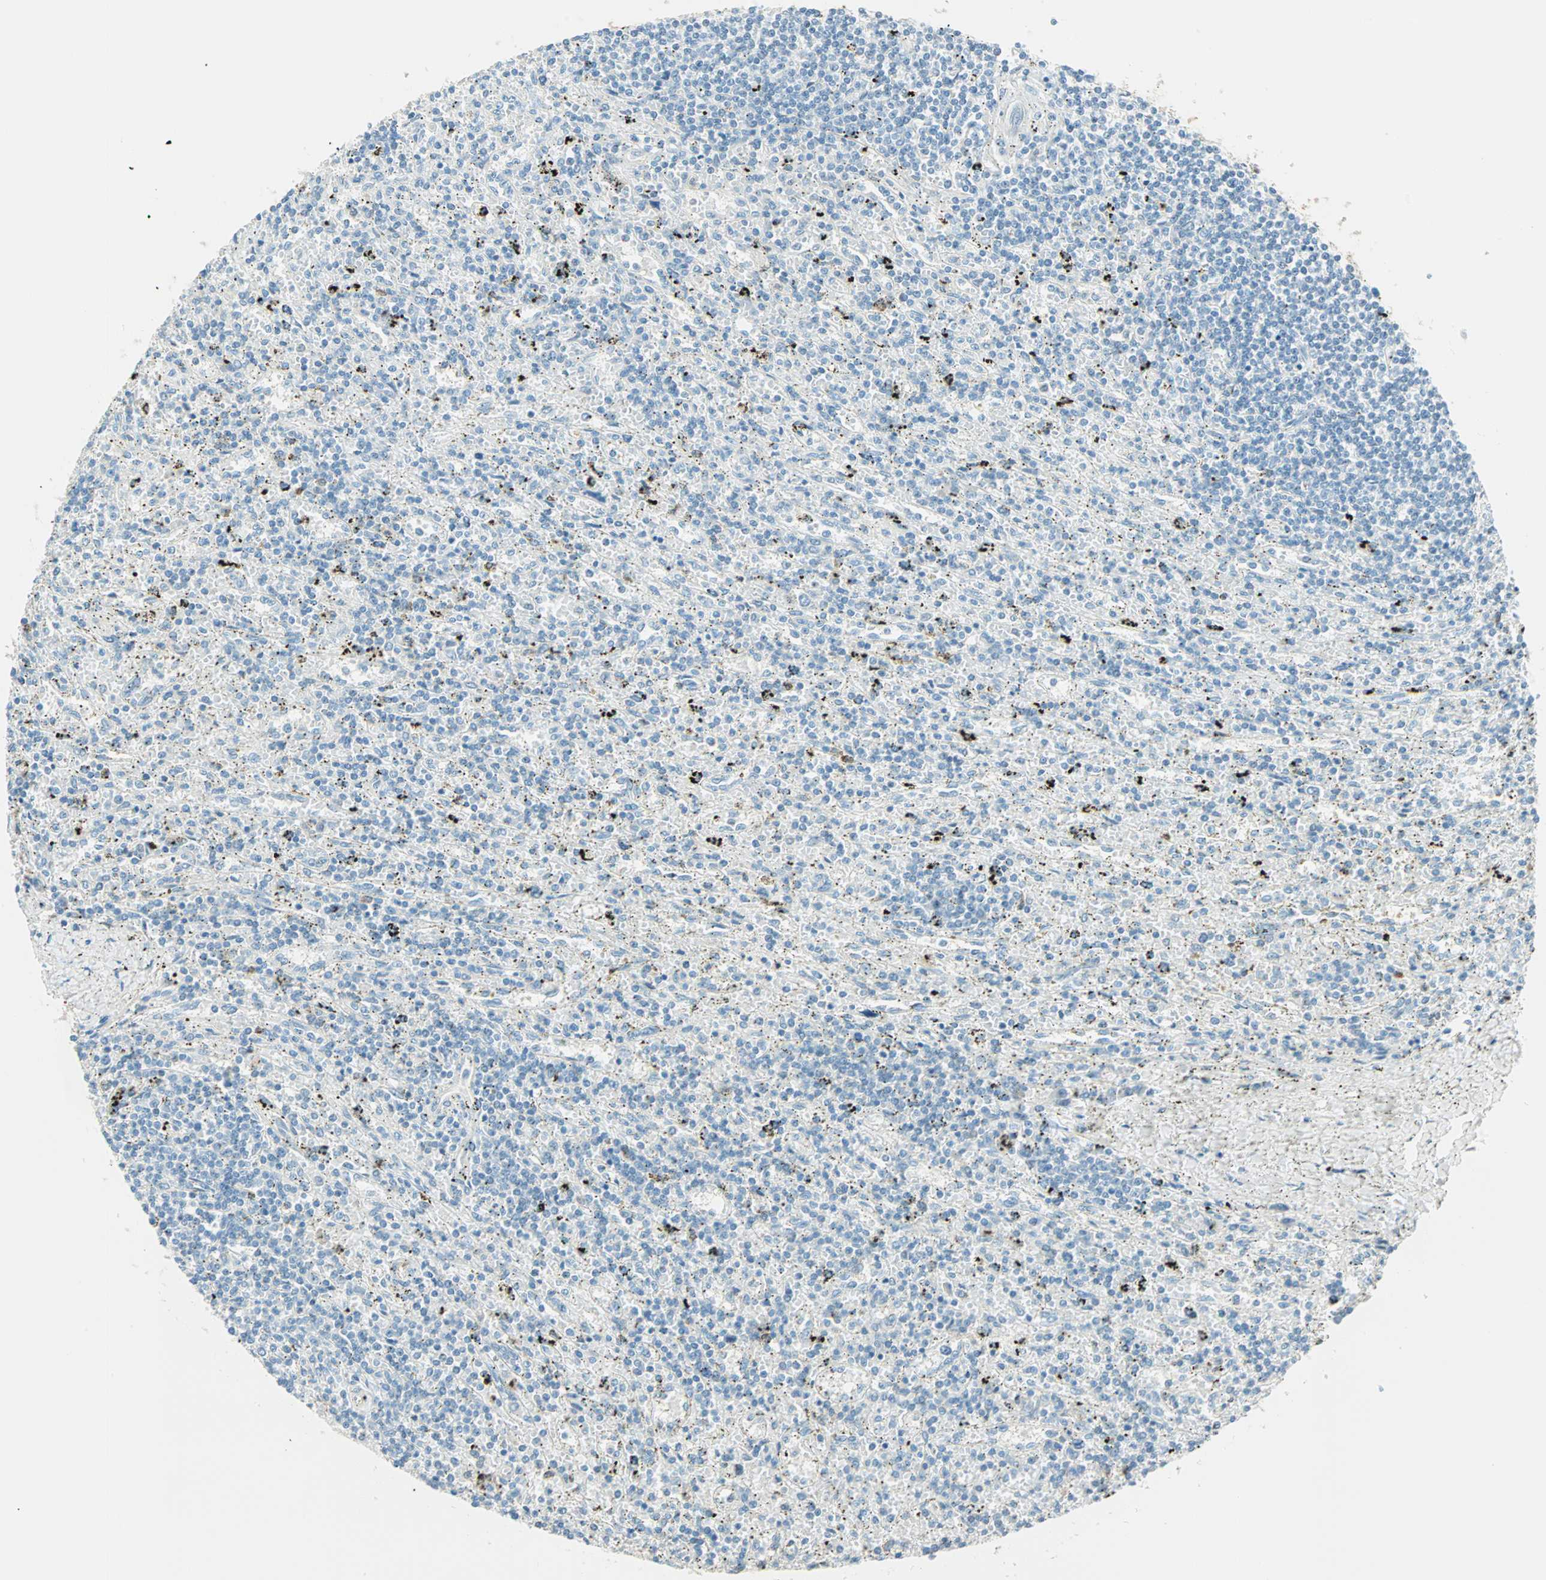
{"staining": {"intensity": "negative", "quantity": "none", "location": "none"}, "tissue": "lymphoma", "cell_type": "Tumor cells", "image_type": "cancer", "snomed": [{"axis": "morphology", "description": "Malignant lymphoma, non-Hodgkin's type, Low grade"}, {"axis": "topography", "description": "Spleen"}], "caption": "High magnification brightfield microscopy of lymphoma stained with DAB (brown) and counterstained with hematoxylin (blue): tumor cells show no significant staining. (DAB immunohistochemistry (IHC), high magnification).", "gene": "S100A1", "patient": {"sex": "male", "age": 76}}